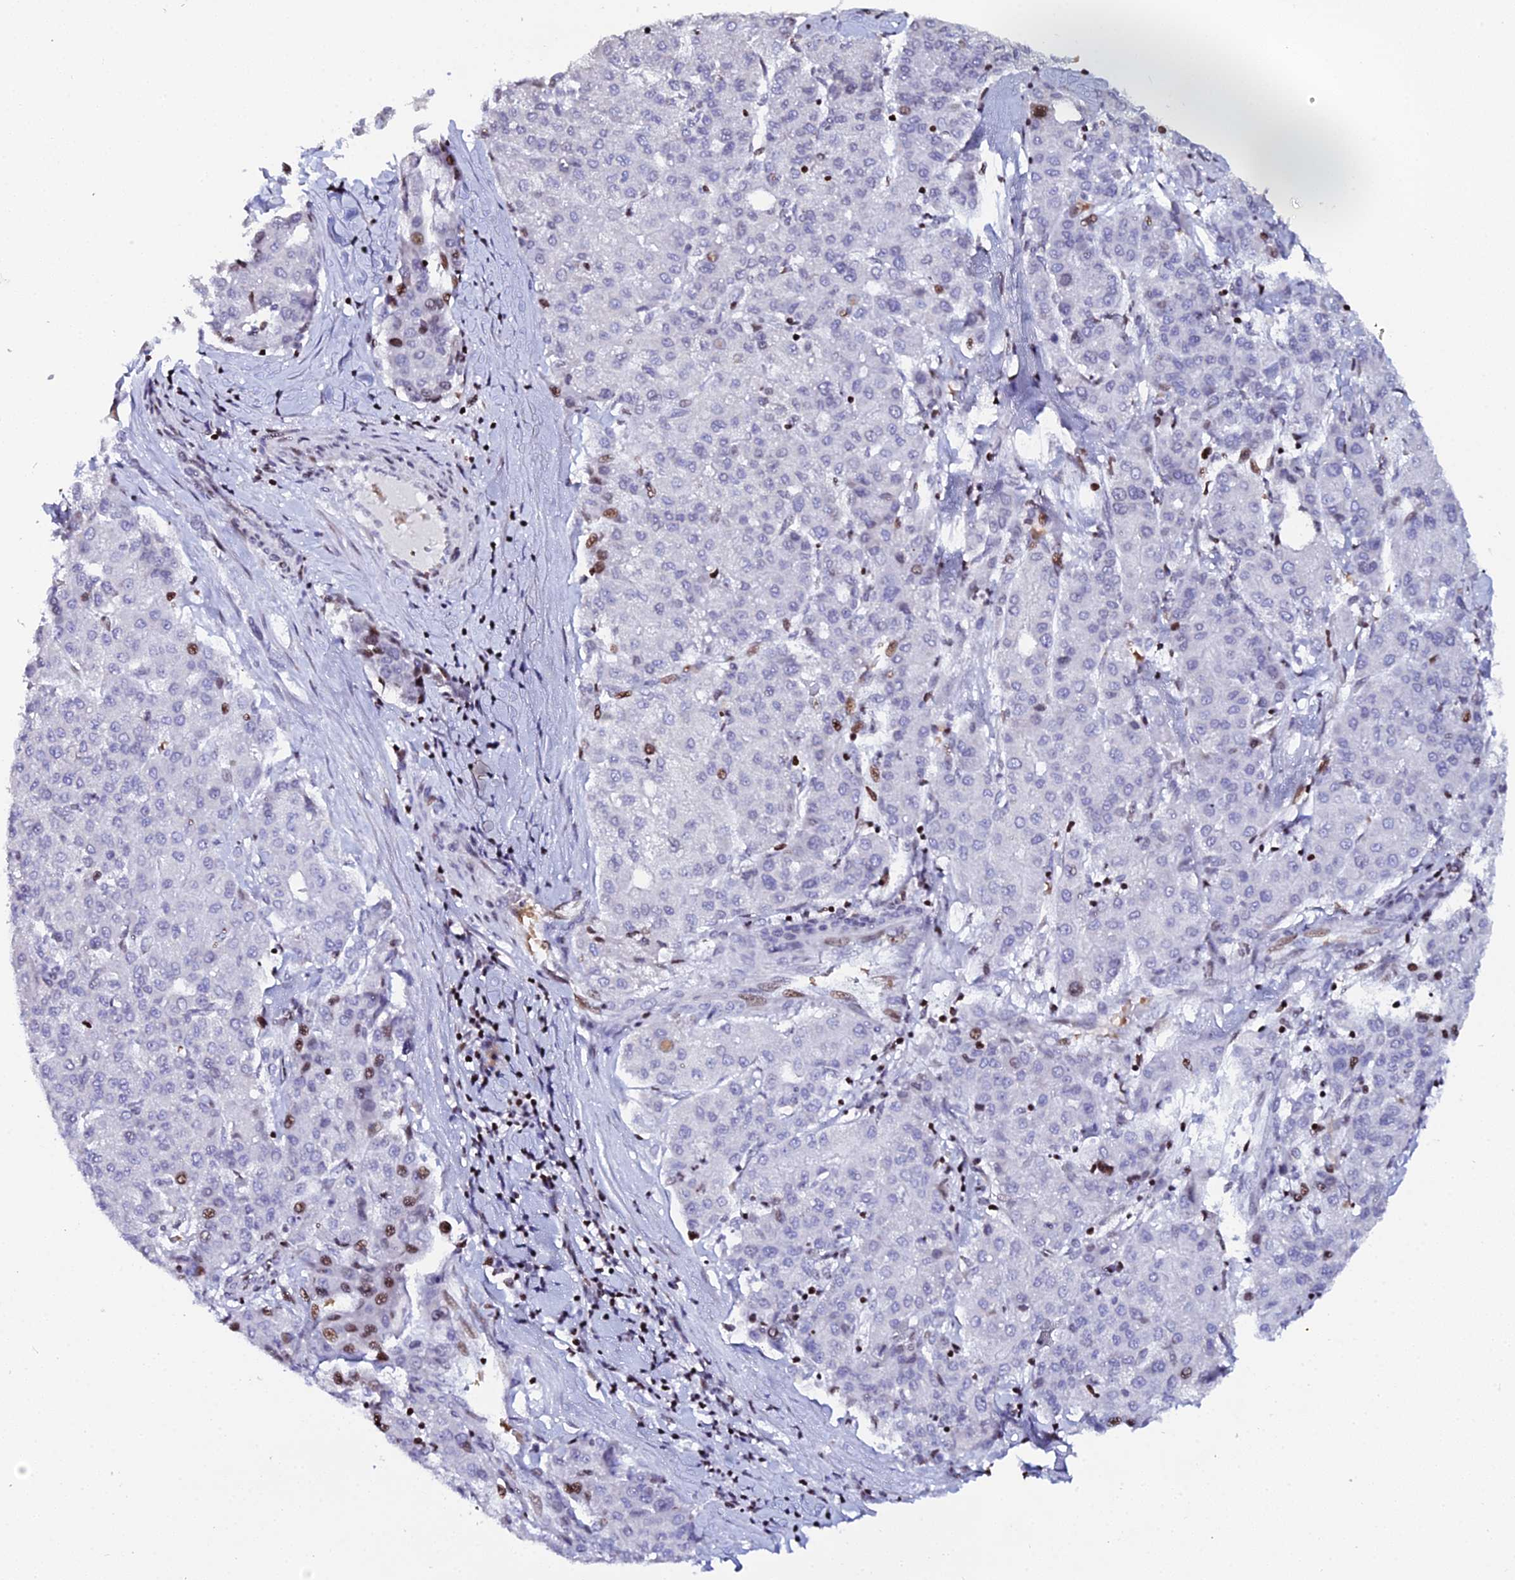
{"staining": {"intensity": "moderate", "quantity": "<25%", "location": "nuclear"}, "tissue": "liver cancer", "cell_type": "Tumor cells", "image_type": "cancer", "snomed": [{"axis": "morphology", "description": "Carcinoma, Hepatocellular, NOS"}, {"axis": "topography", "description": "Liver"}], "caption": "There is low levels of moderate nuclear expression in tumor cells of liver cancer (hepatocellular carcinoma), as demonstrated by immunohistochemical staining (brown color).", "gene": "MYNN", "patient": {"sex": "male", "age": 65}}